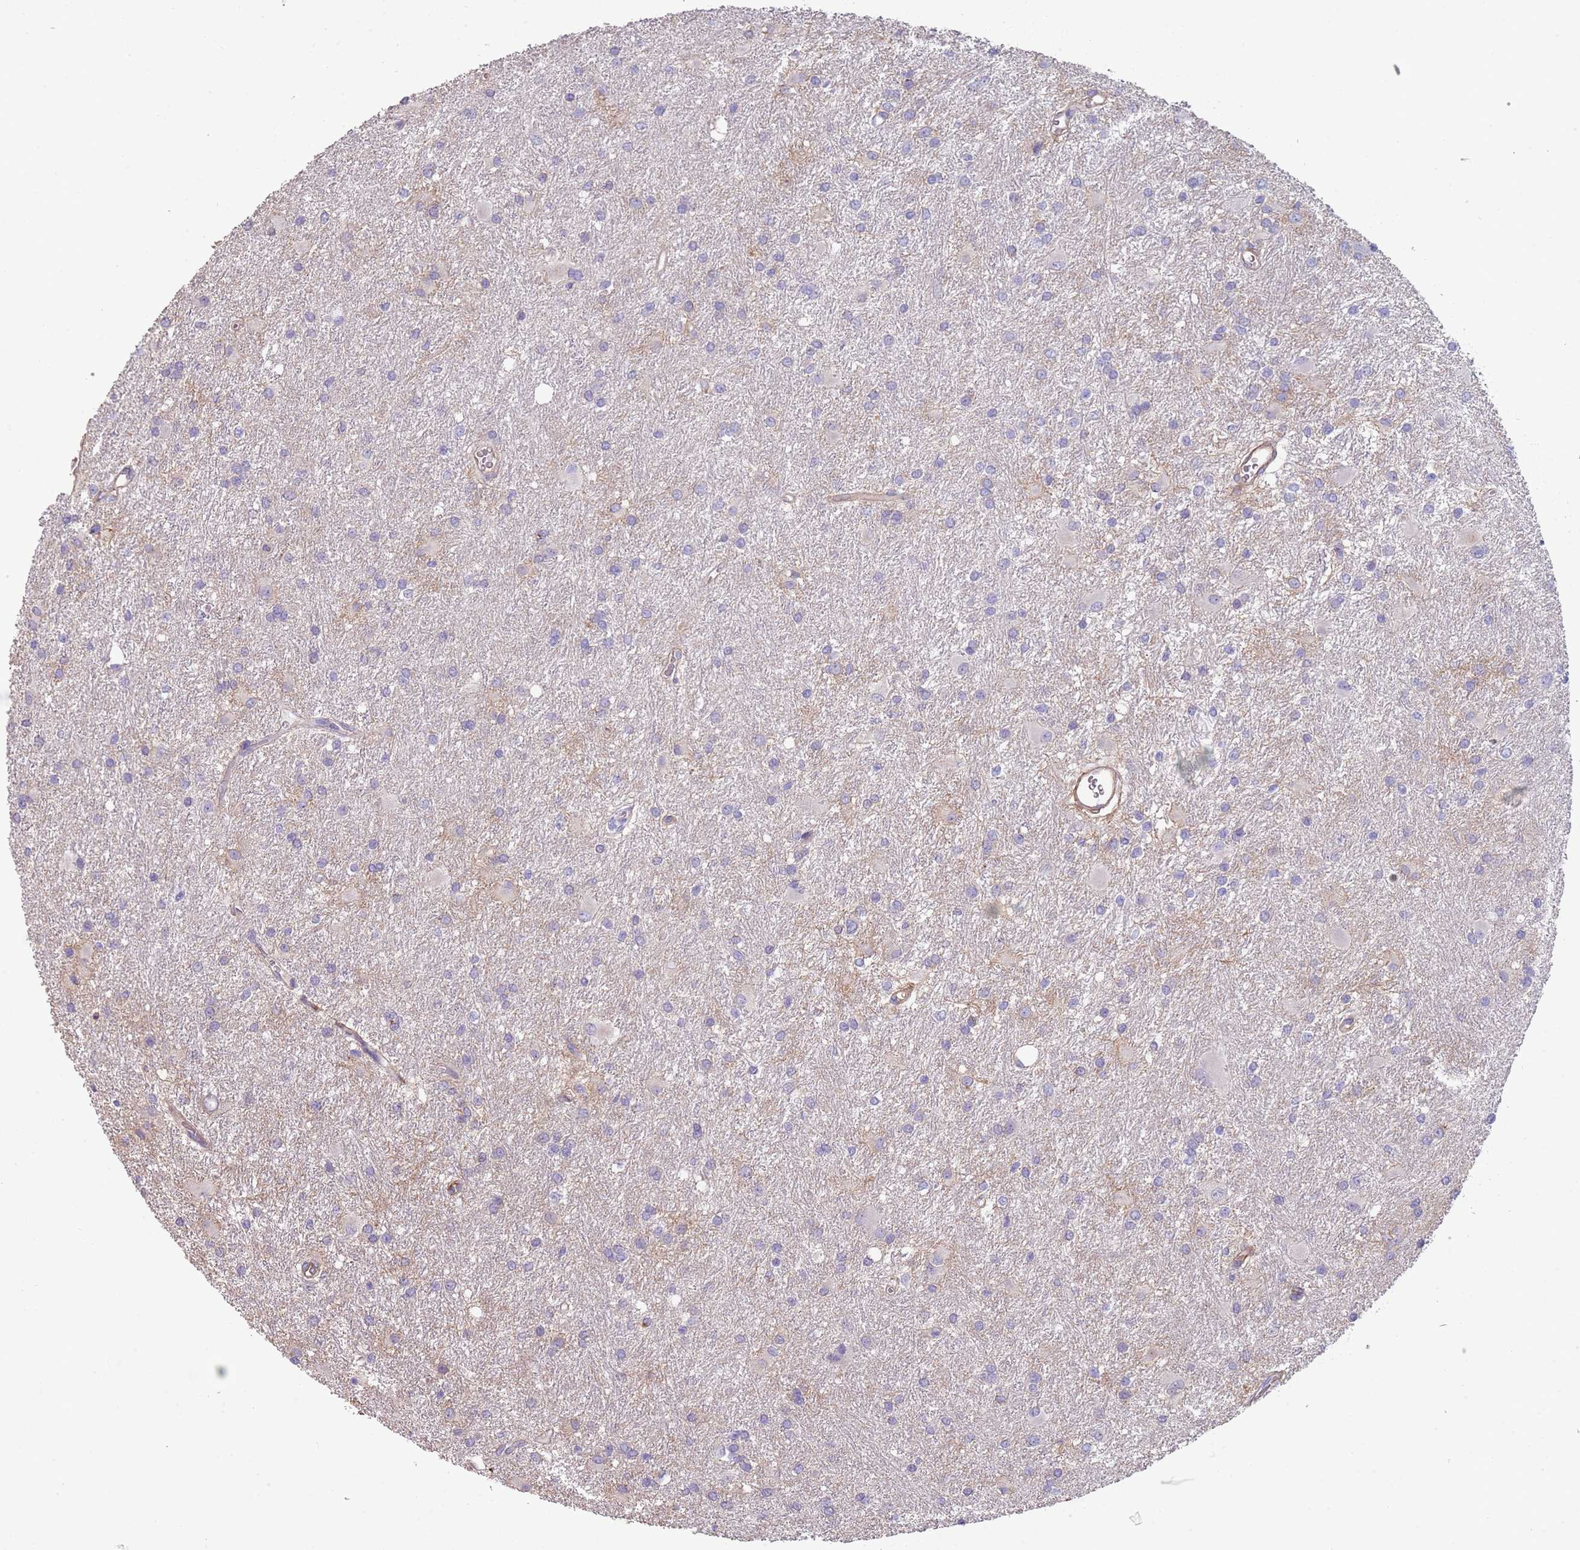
{"staining": {"intensity": "negative", "quantity": "none", "location": "none"}, "tissue": "glioma", "cell_type": "Tumor cells", "image_type": "cancer", "snomed": [{"axis": "morphology", "description": "Glioma, malignant, High grade"}, {"axis": "topography", "description": "Brain"}], "caption": "Tumor cells are negative for protein expression in human malignant high-grade glioma.", "gene": "NBPF3", "patient": {"sex": "female", "age": 50}}